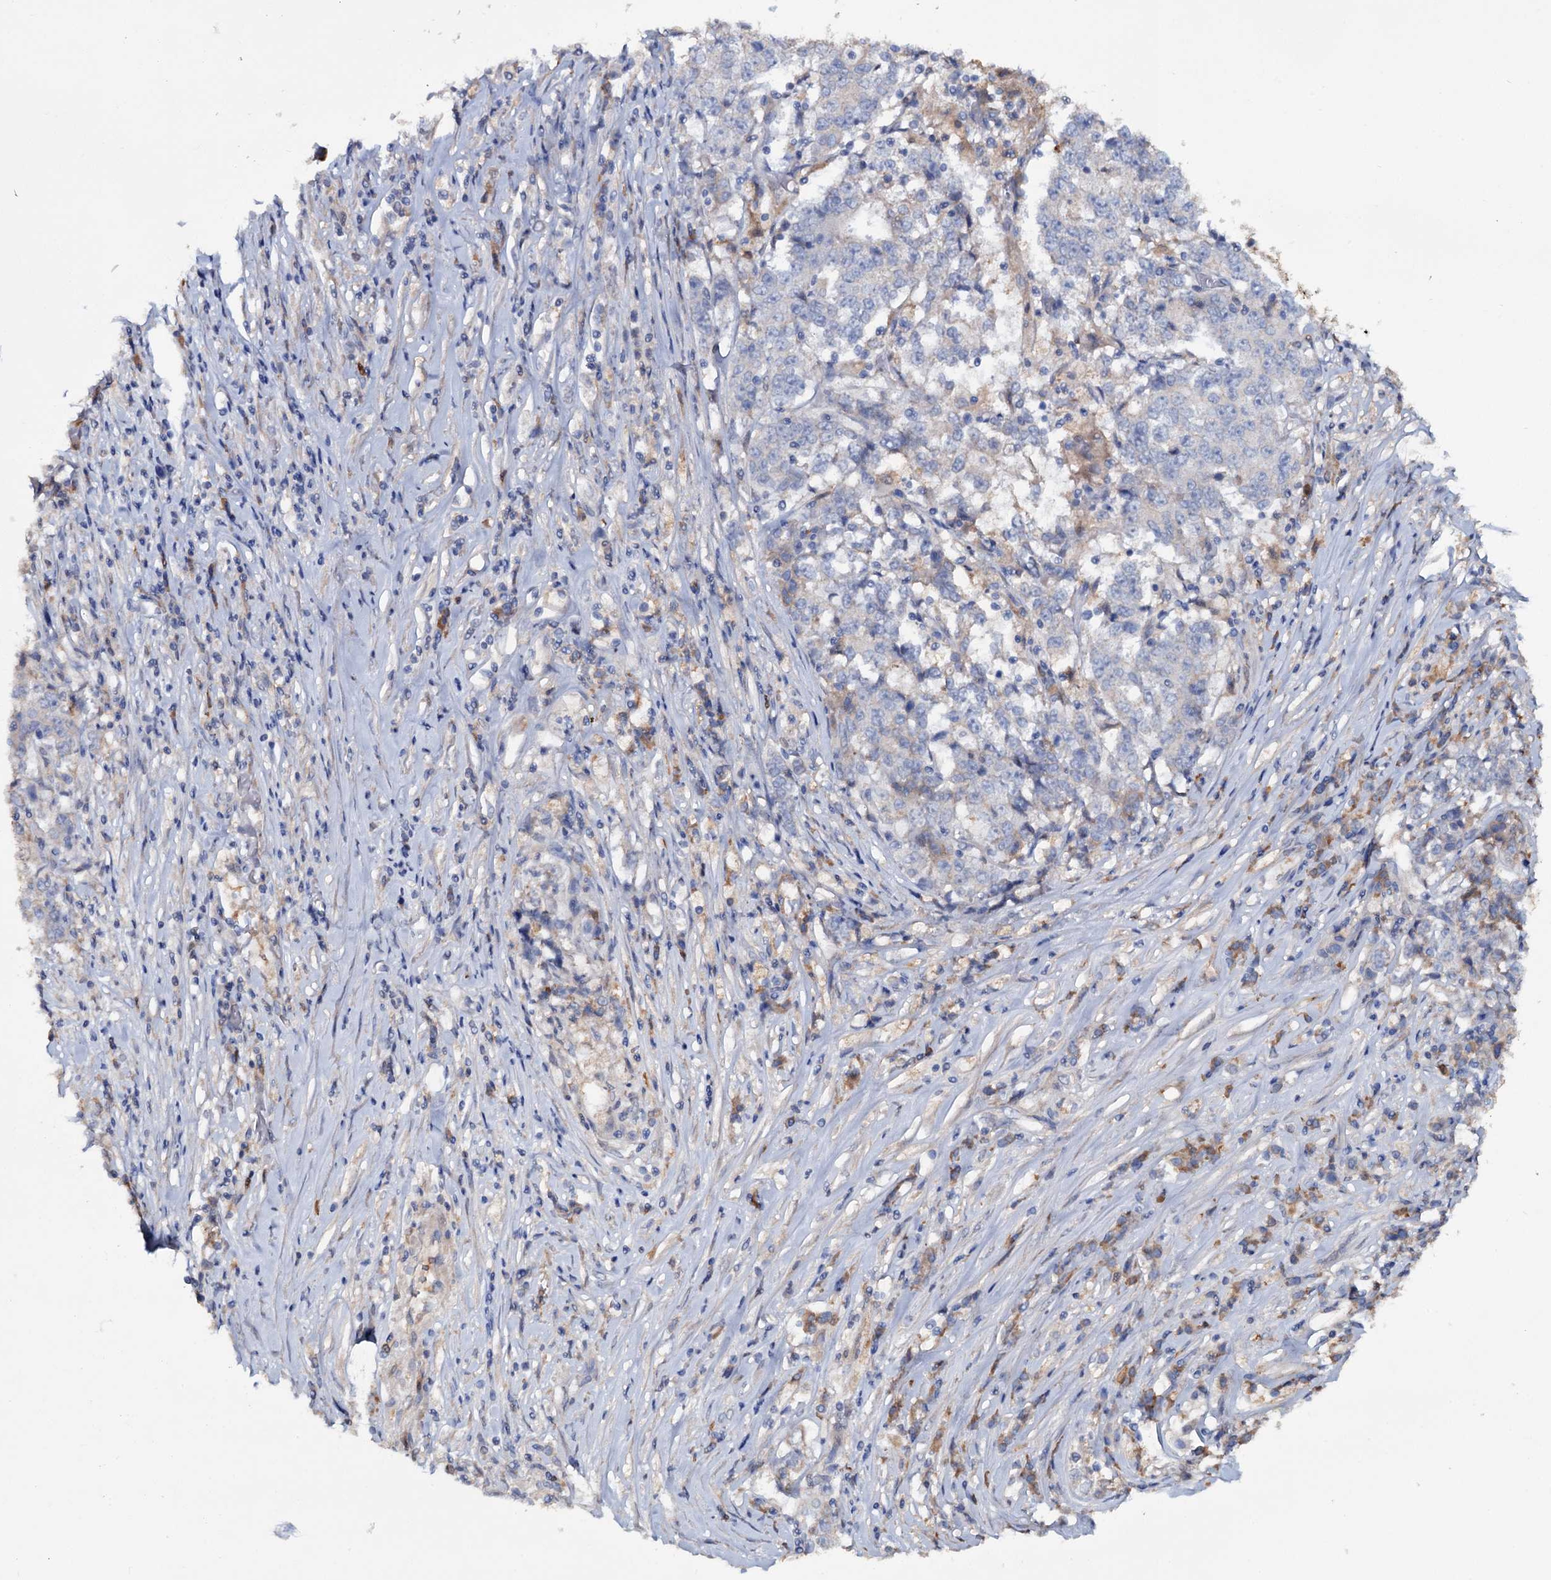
{"staining": {"intensity": "negative", "quantity": "none", "location": "none"}, "tissue": "stomach cancer", "cell_type": "Tumor cells", "image_type": "cancer", "snomed": [{"axis": "morphology", "description": "Adenocarcinoma, NOS"}, {"axis": "topography", "description": "Stomach"}], "caption": "Tumor cells are negative for protein expression in human adenocarcinoma (stomach). (Stains: DAB immunohistochemistry (IHC) with hematoxylin counter stain, Microscopy: brightfield microscopy at high magnification).", "gene": "IL17RD", "patient": {"sex": "male", "age": 59}}